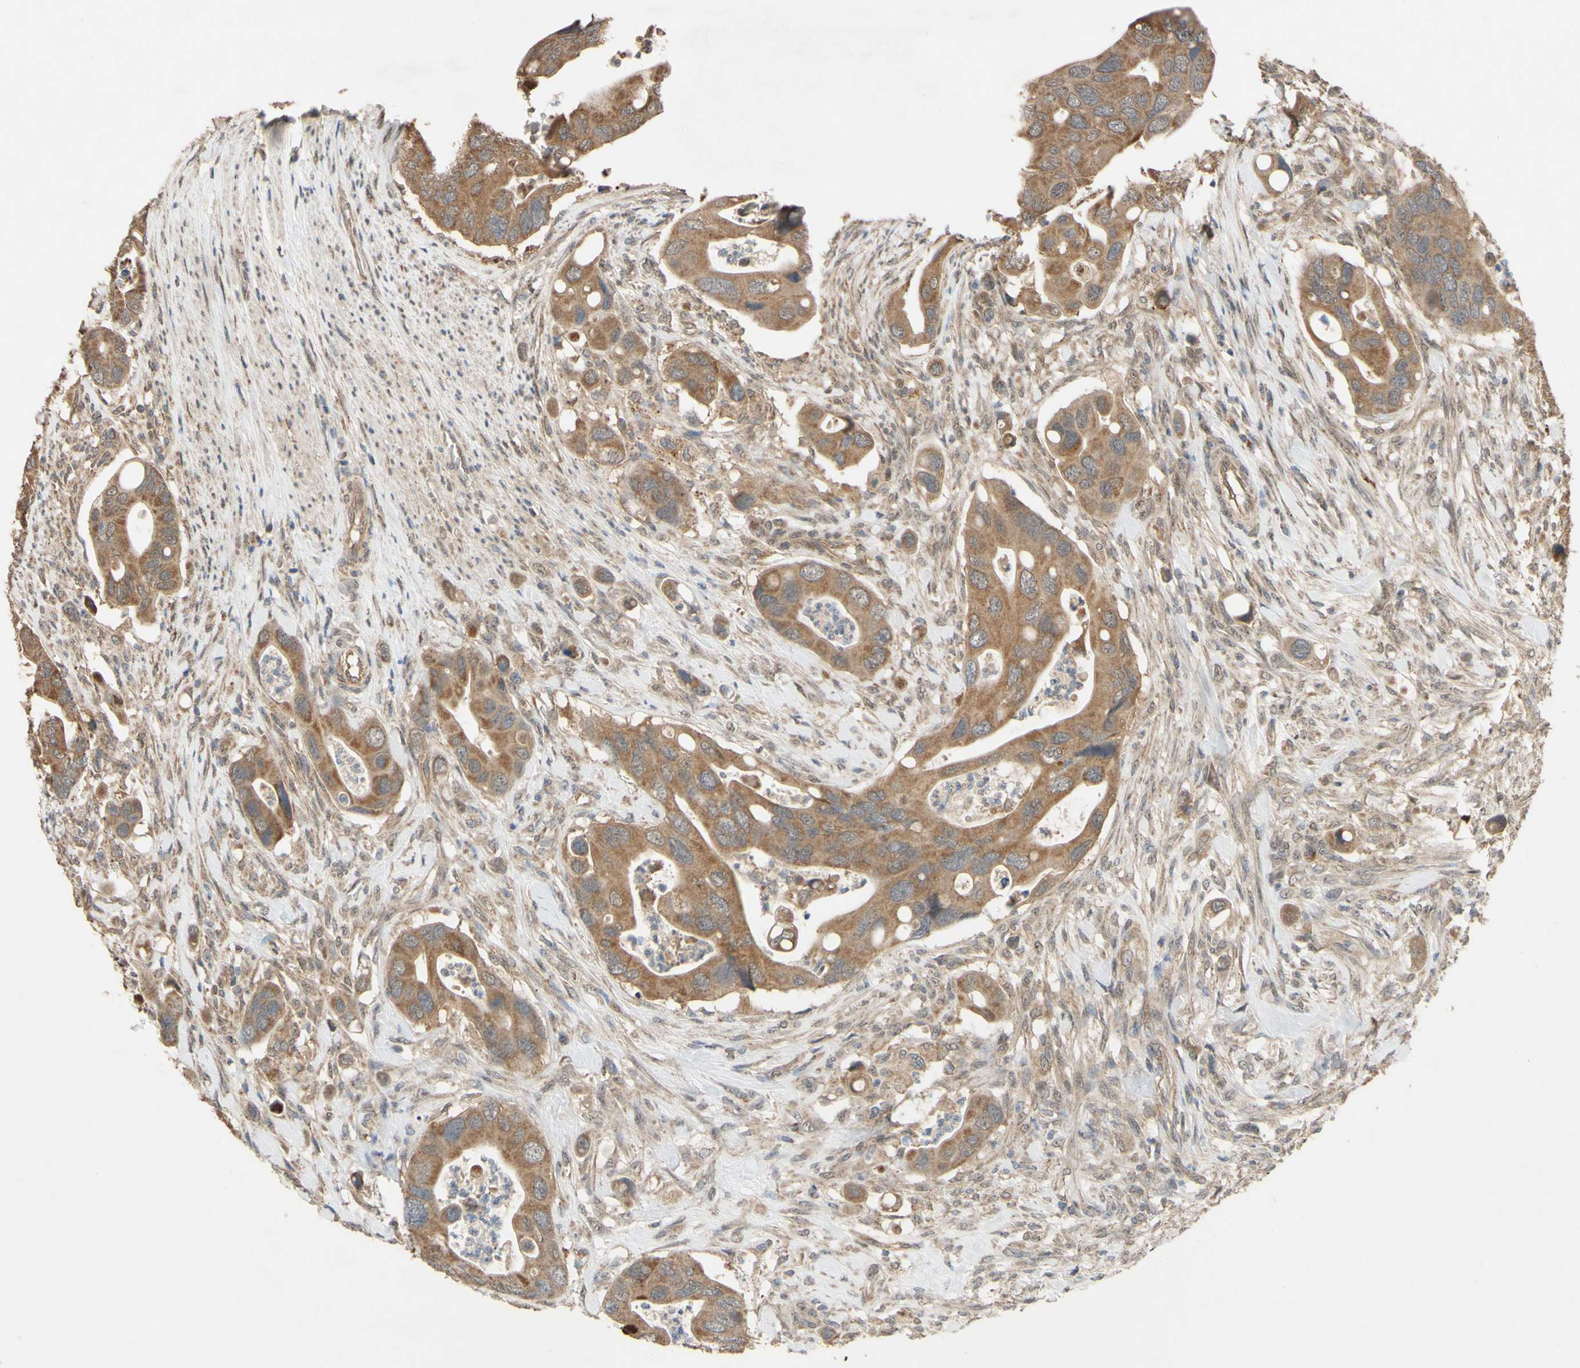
{"staining": {"intensity": "moderate", "quantity": ">75%", "location": "cytoplasmic/membranous"}, "tissue": "colorectal cancer", "cell_type": "Tumor cells", "image_type": "cancer", "snomed": [{"axis": "morphology", "description": "Adenocarcinoma, NOS"}, {"axis": "topography", "description": "Rectum"}], "caption": "Brown immunohistochemical staining in colorectal cancer shows moderate cytoplasmic/membranous positivity in about >75% of tumor cells.", "gene": "CD164", "patient": {"sex": "female", "age": 57}}